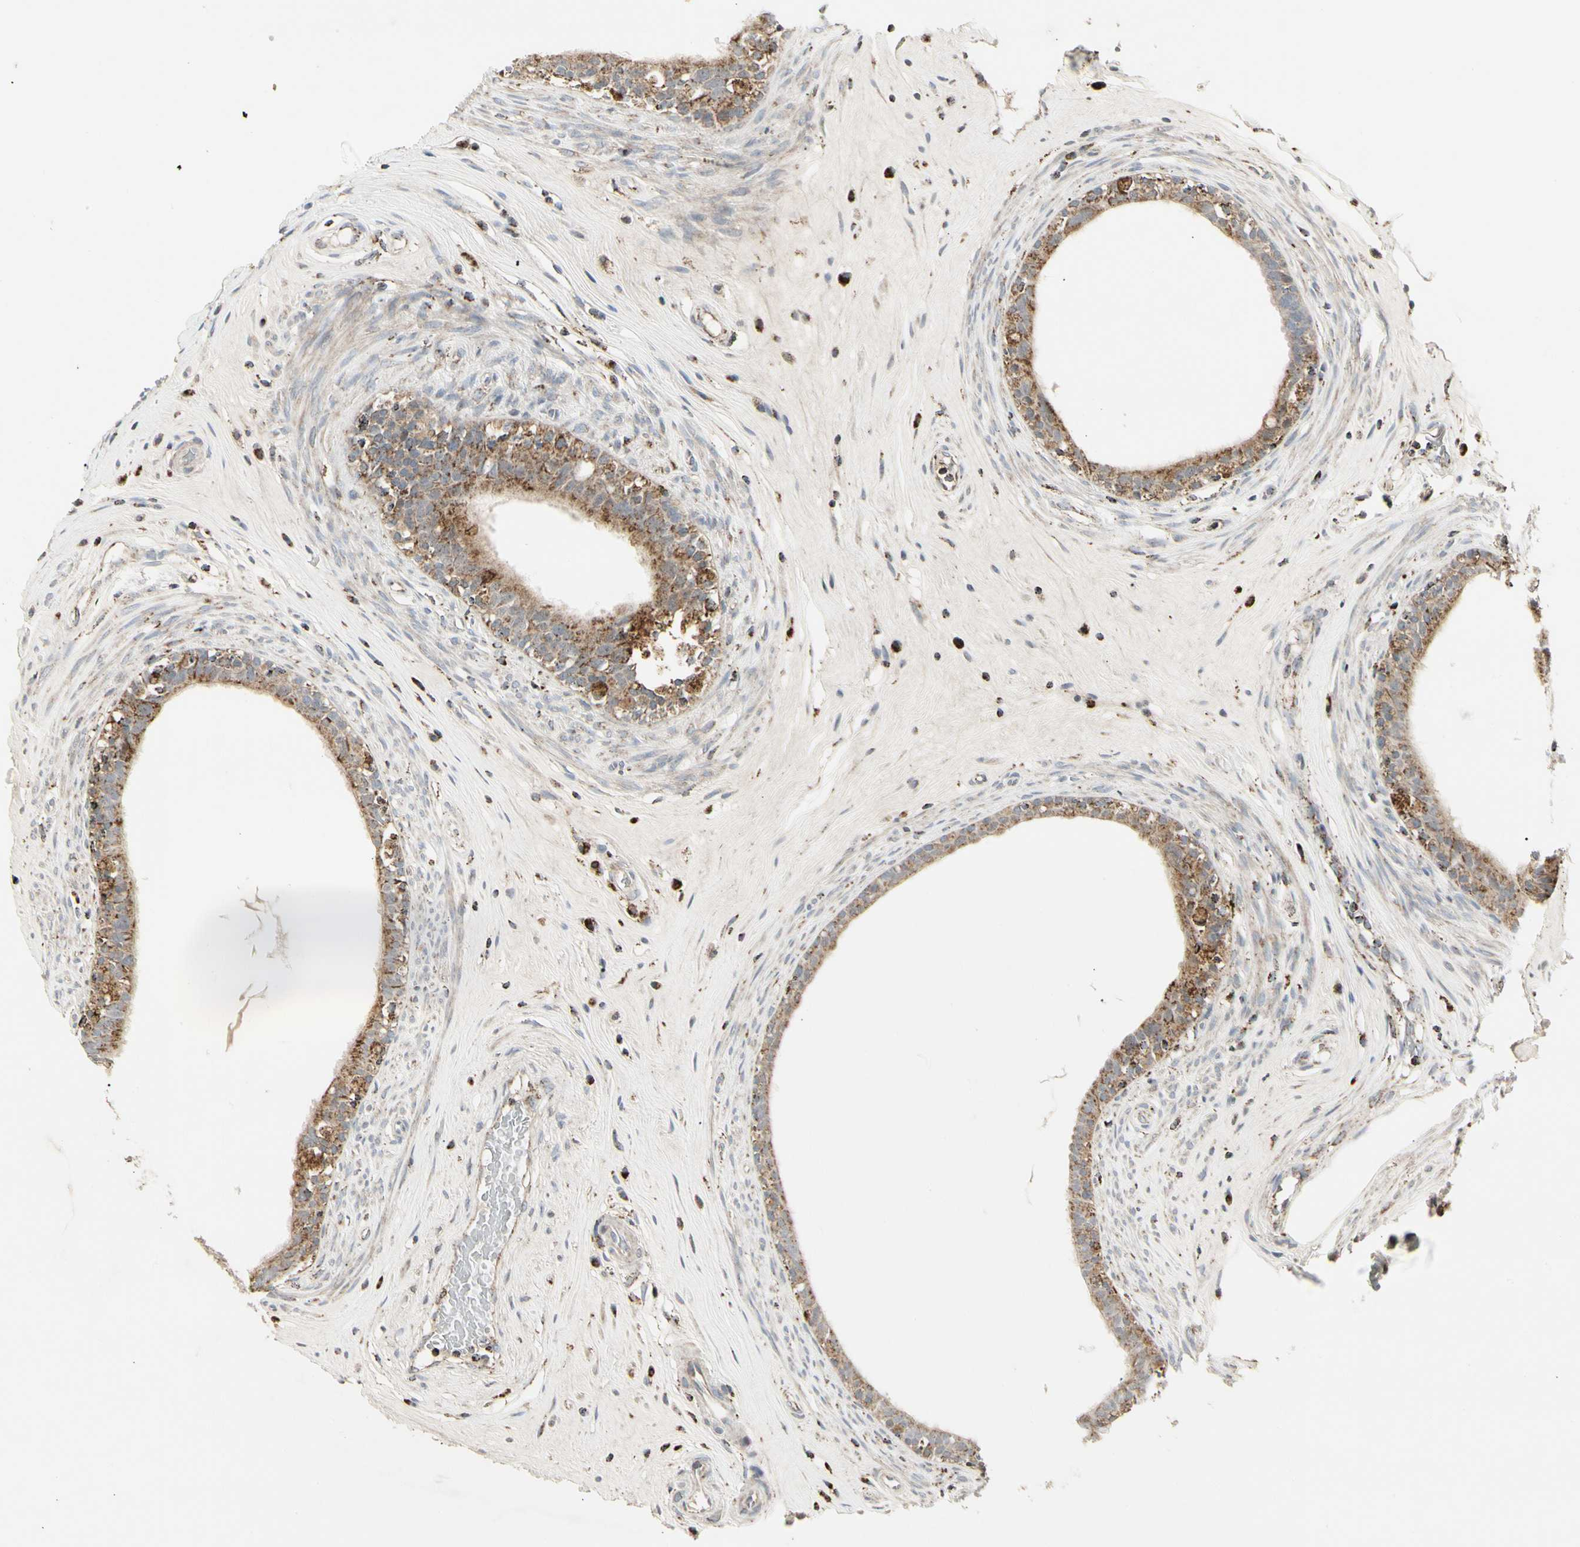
{"staining": {"intensity": "moderate", "quantity": ">75%", "location": "cytoplasmic/membranous"}, "tissue": "epididymis", "cell_type": "Glandular cells", "image_type": "normal", "snomed": [{"axis": "morphology", "description": "Normal tissue, NOS"}, {"axis": "morphology", "description": "Inflammation, NOS"}, {"axis": "topography", "description": "Epididymis"}], "caption": "Immunohistochemical staining of benign human epididymis reveals medium levels of moderate cytoplasmic/membranous expression in about >75% of glandular cells.", "gene": "TMEM176A", "patient": {"sex": "male", "age": 84}}